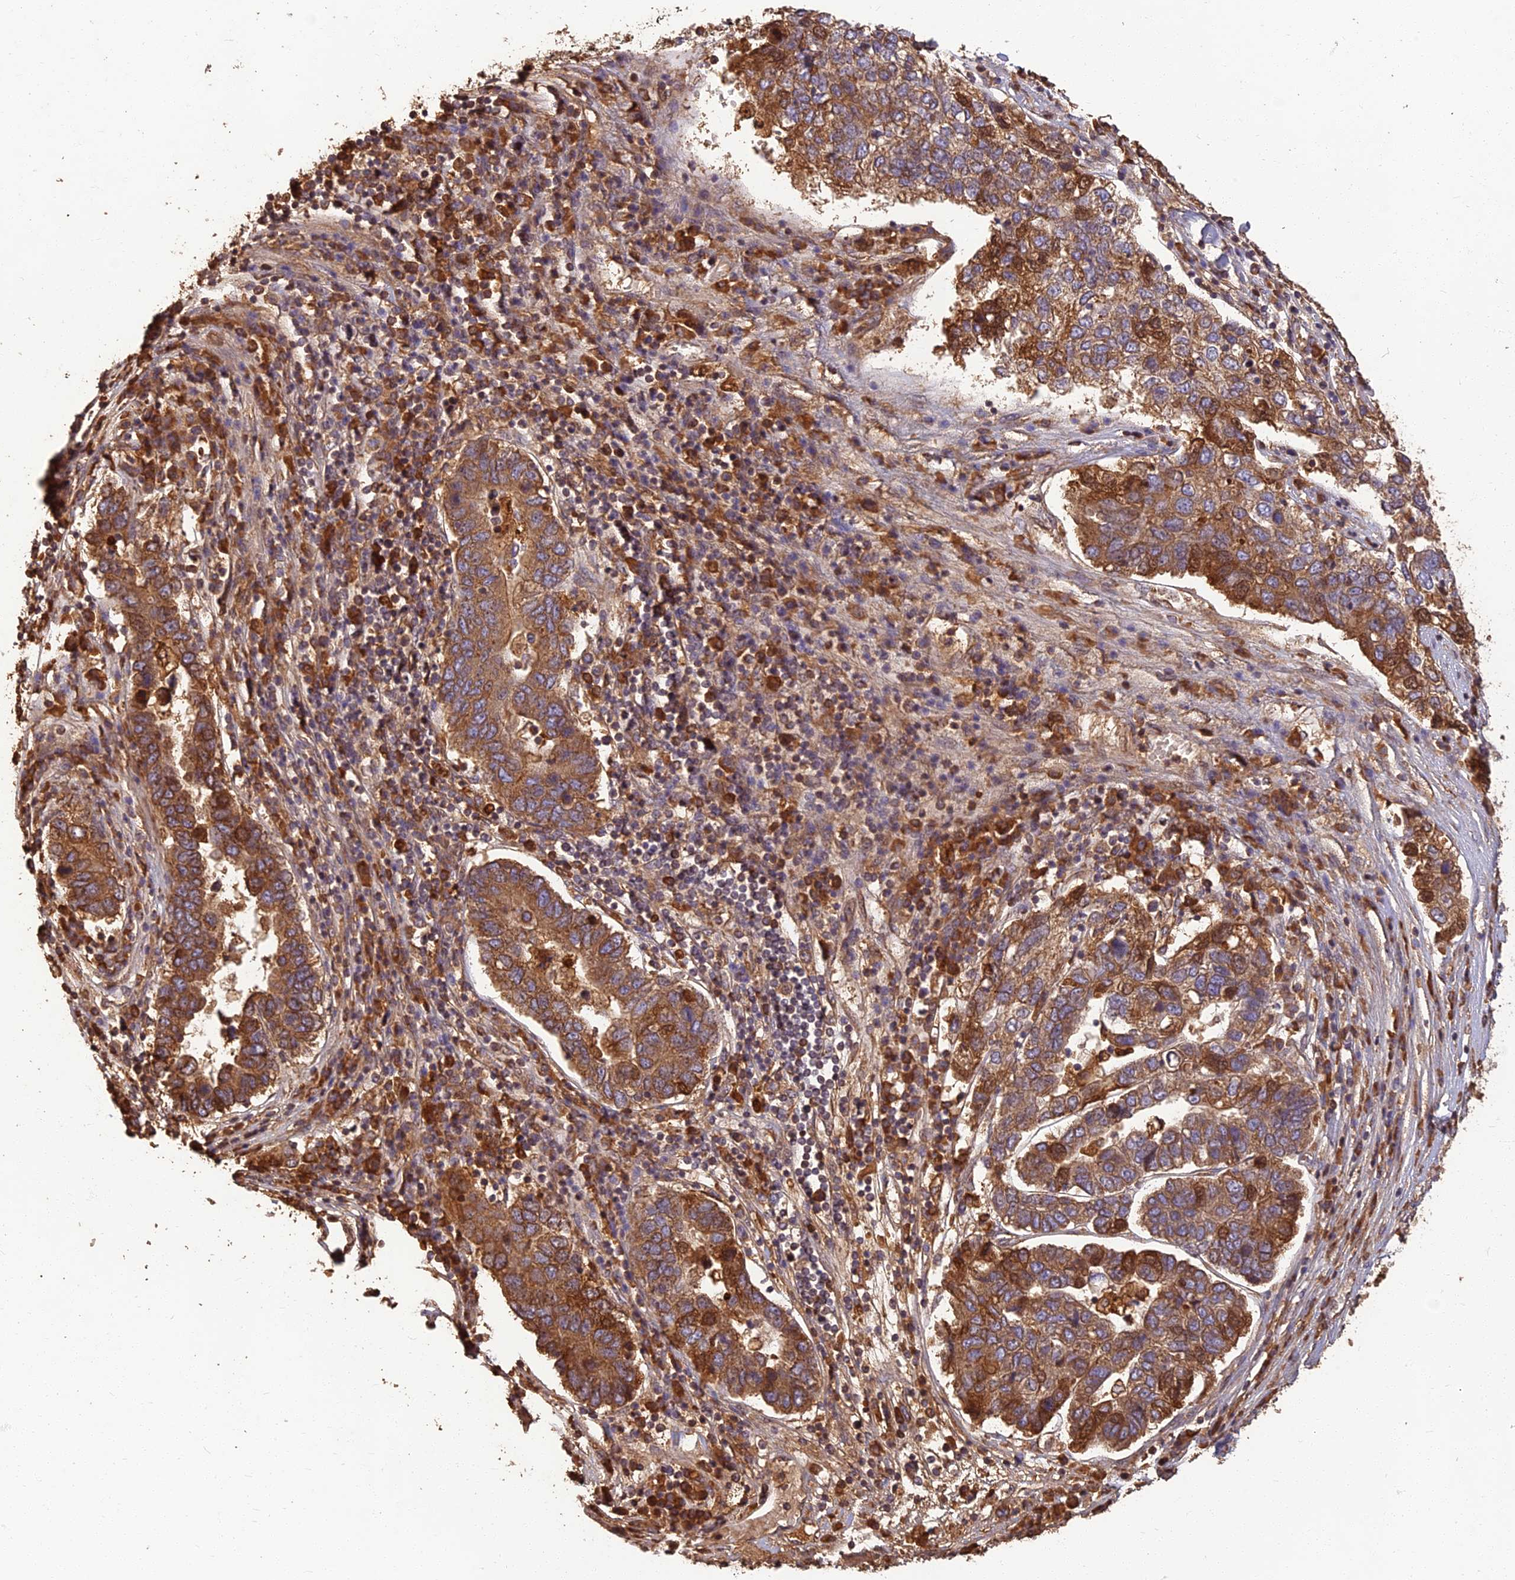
{"staining": {"intensity": "strong", "quantity": ">75%", "location": "cytoplasmic/membranous"}, "tissue": "pancreatic cancer", "cell_type": "Tumor cells", "image_type": "cancer", "snomed": [{"axis": "morphology", "description": "Adenocarcinoma, NOS"}, {"axis": "topography", "description": "Pancreas"}], "caption": "A brown stain shows strong cytoplasmic/membranous positivity of a protein in pancreatic cancer tumor cells.", "gene": "CORO1C", "patient": {"sex": "female", "age": 61}}